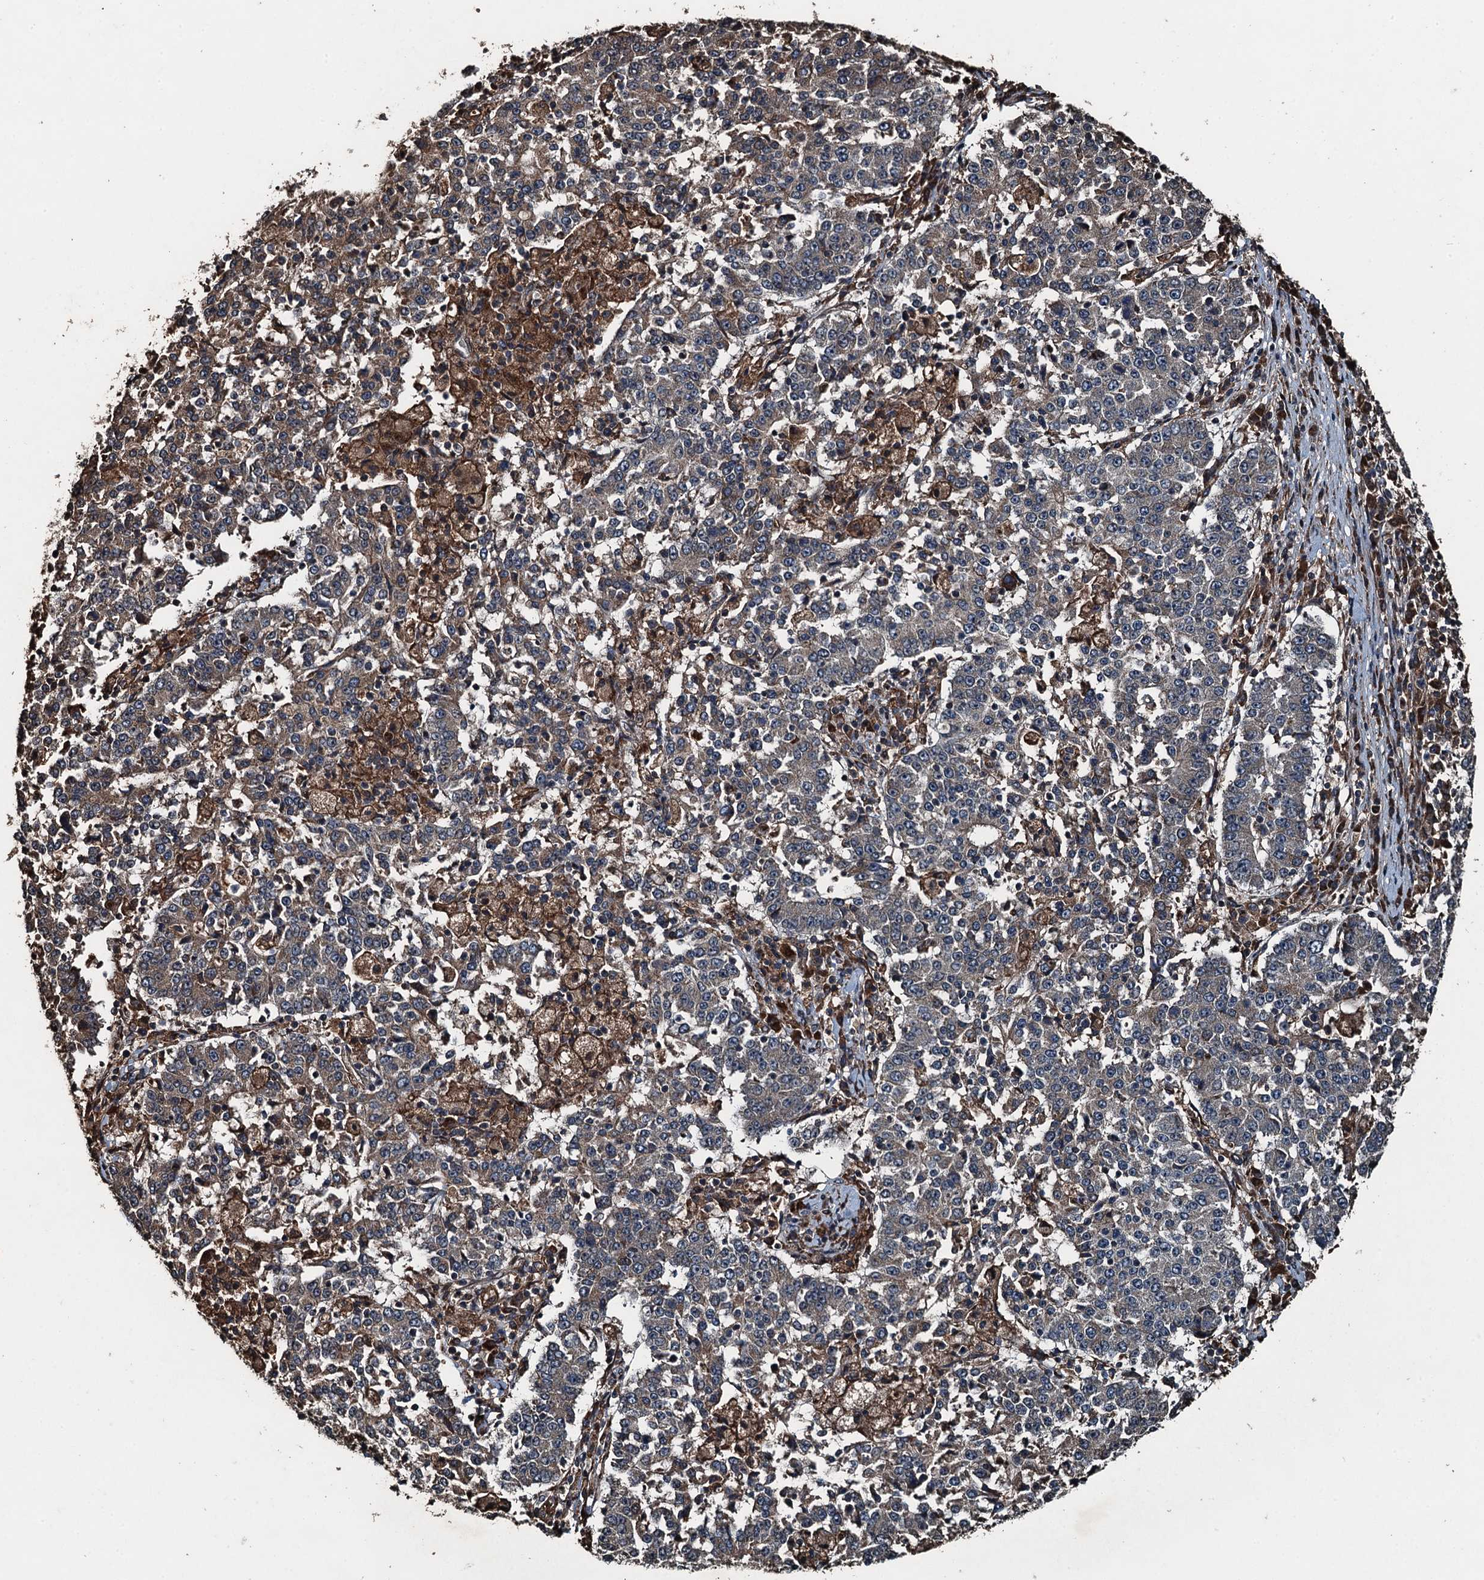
{"staining": {"intensity": "negative", "quantity": "none", "location": "none"}, "tissue": "stomach cancer", "cell_type": "Tumor cells", "image_type": "cancer", "snomed": [{"axis": "morphology", "description": "Adenocarcinoma, NOS"}, {"axis": "topography", "description": "Stomach"}], "caption": "High power microscopy histopathology image of an immunohistochemistry histopathology image of adenocarcinoma (stomach), revealing no significant staining in tumor cells.", "gene": "TCTN1", "patient": {"sex": "male", "age": 59}}